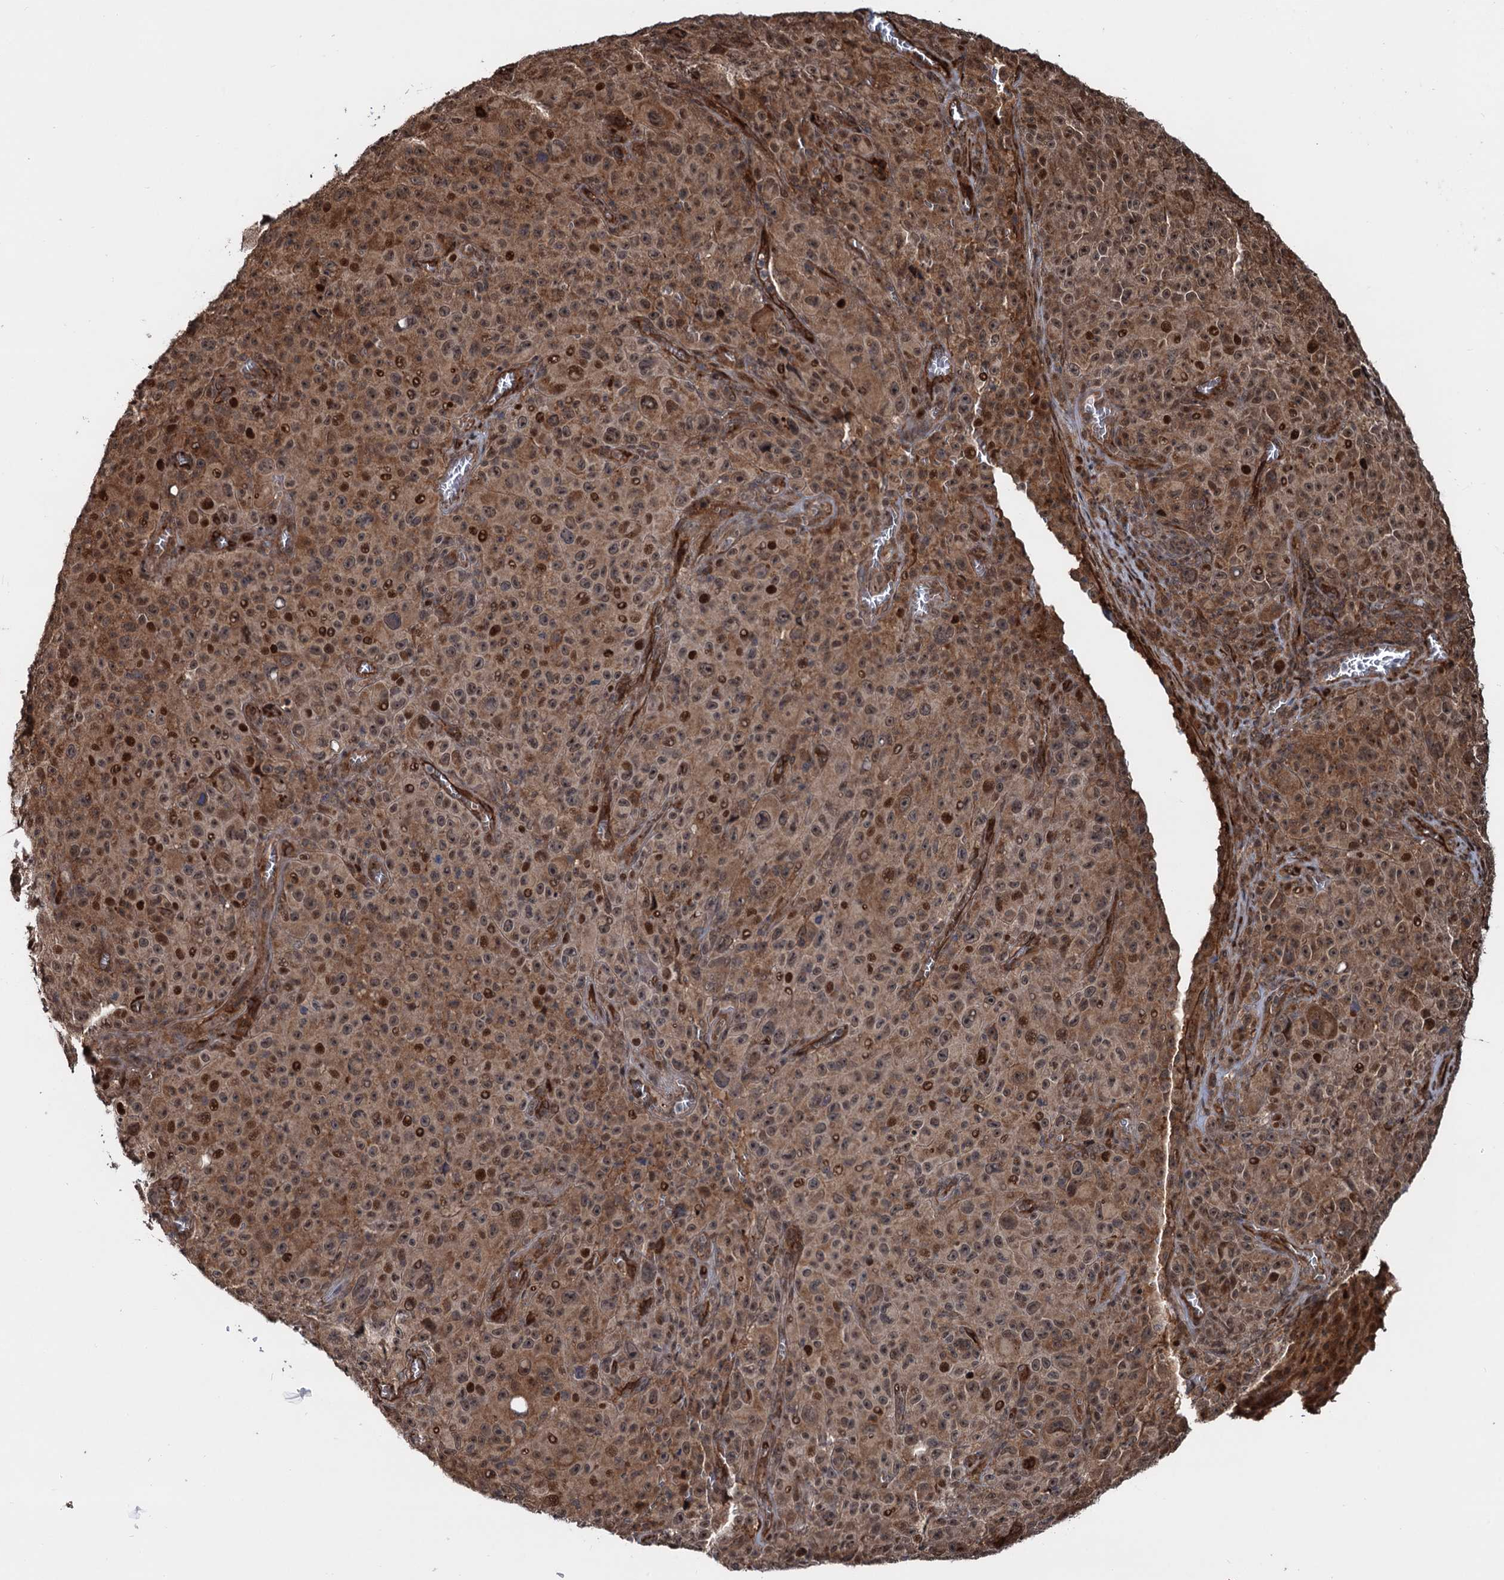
{"staining": {"intensity": "moderate", "quantity": ">75%", "location": "cytoplasmic/membranous,nuclear"}, "tissue": "melanoma", "cell_type": "Tumor cells", "image_type": "cancer", "snomed": [{"axis": "morphology", "description": "Malignant melanoma, NOS"}, {"axis": "topography", "description": "Skin"}], "caption": "Tumor cells demonstrate medium levels of moderate cytoplasmic/membranous and nuclear expression in about >75% of cells in human malignant melanoma.", "gene": "SNRNP25", "patient": {"sex": "female", "age": 82}}